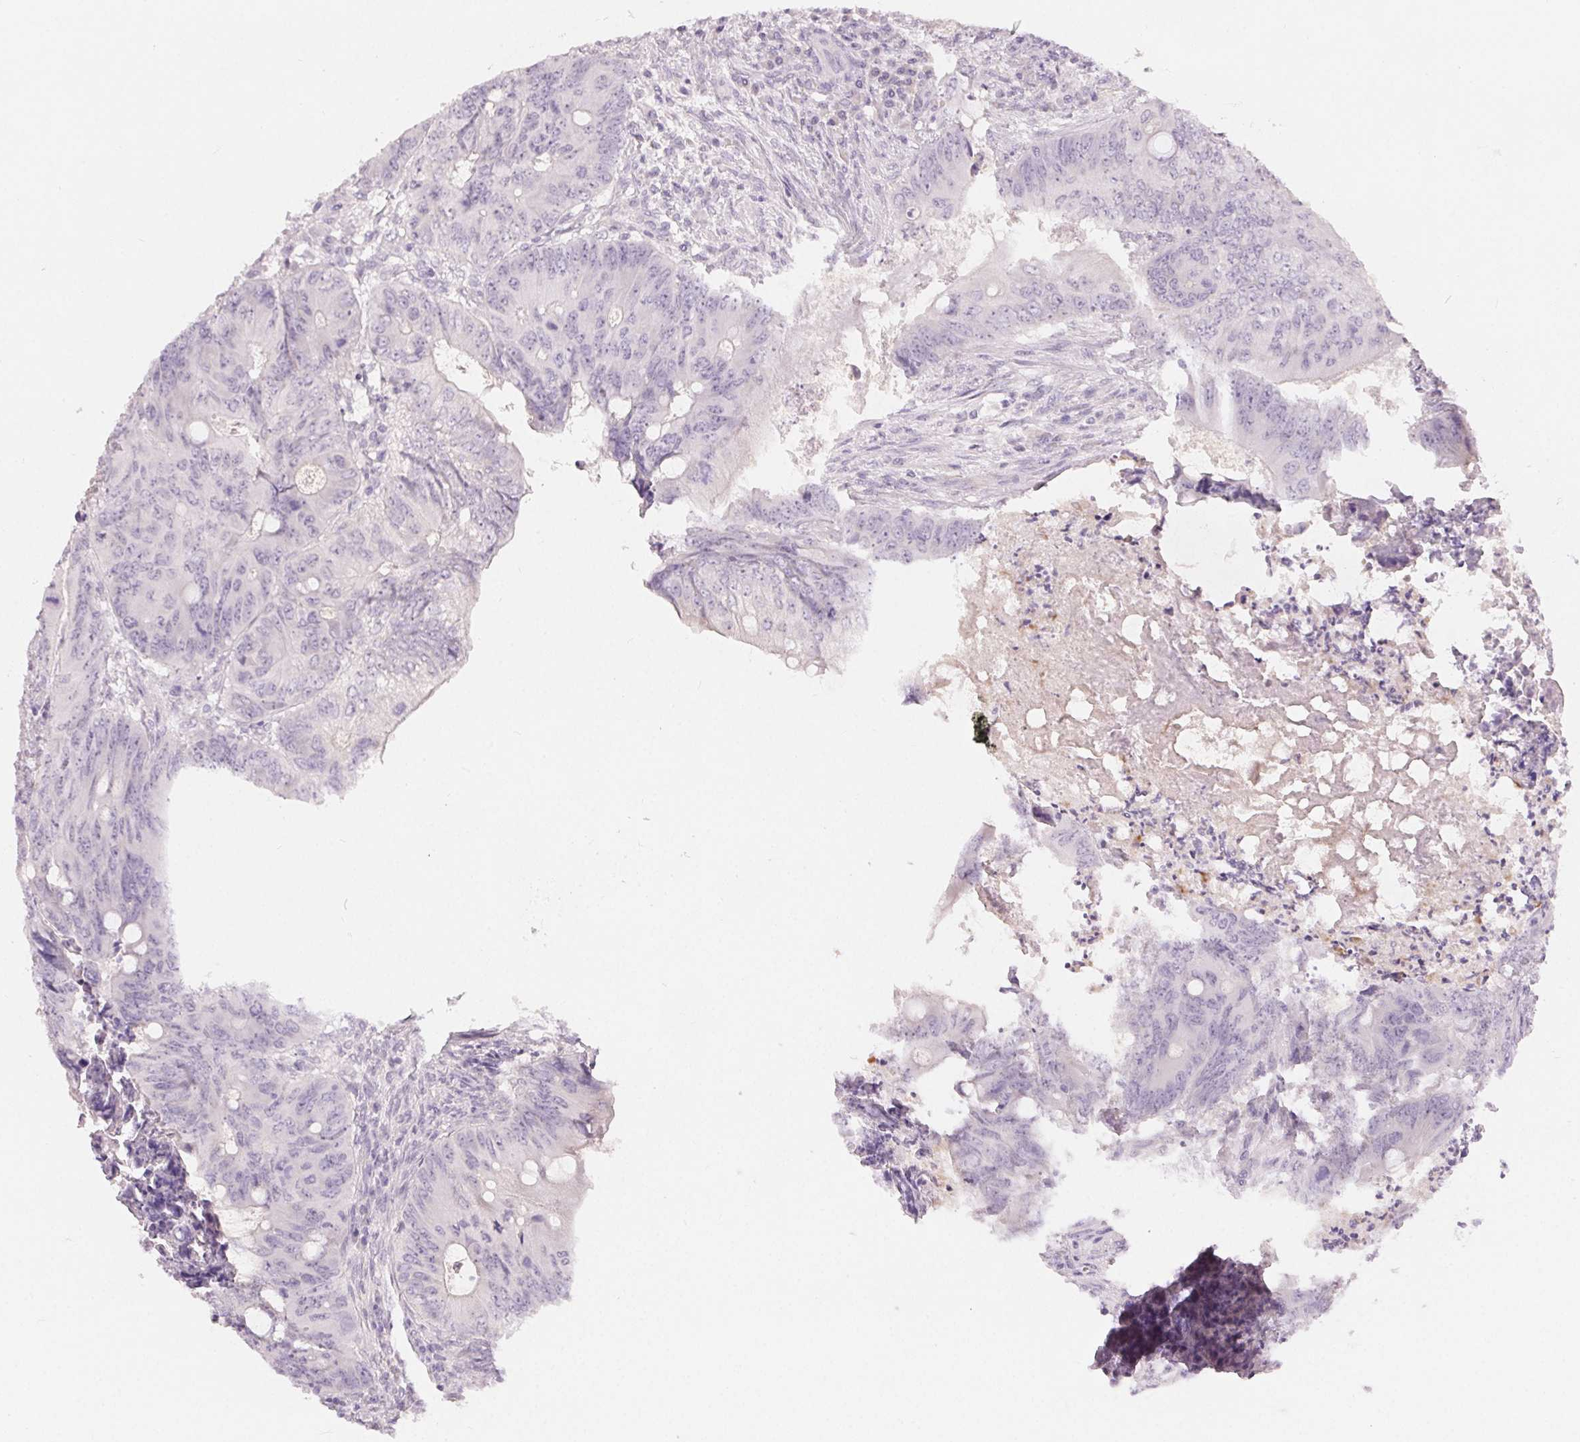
{"staining": {"intensity": "negative", "quantity": "none", "location": "none"}, "tissue": "colorectal cancer", "cell_type": "Tumor cells", "image_type": "cancer", "snomed": [{"axis": "morphology", "description": "Adenocarcinoma, NOS"}, {"axis": "topography", "description": "Colon"}], "caption": "A micrograph of human colorectal adenocarcinoma is negative for staining in tumor cells.", "gene": "MIOX", "patient": {"sex": "female", "age": 74}}